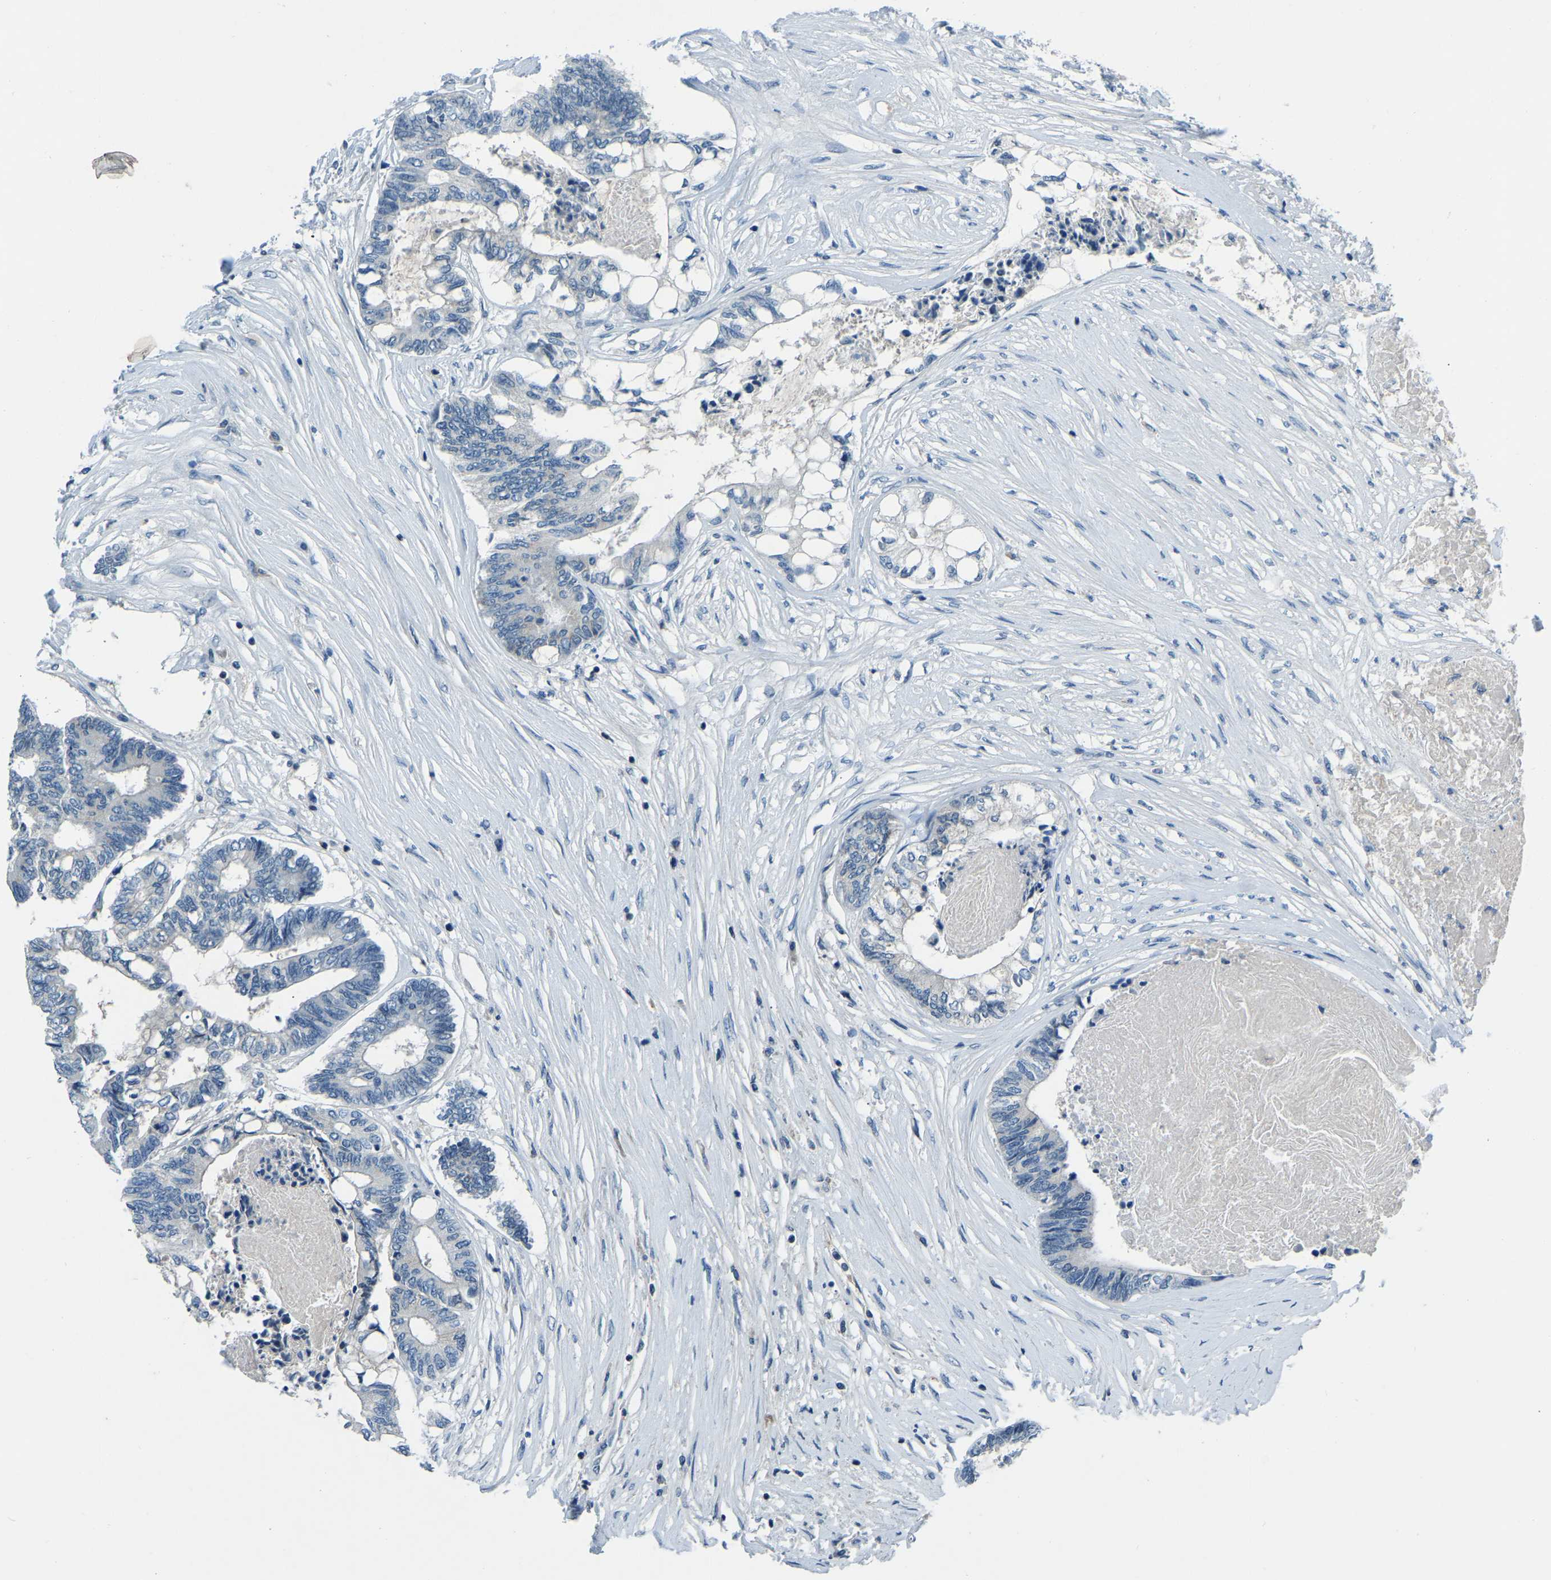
{"staining": {"intensity": "negative", "quantity": "none", "location": "none"}, "tissue": "colorectal cancer", "cell_type": "Tumor cells", "image_type": "cancer", "snomed": [{"axis": "morphology", "description": "Adenocarcinoma, NOS"}, {"axis": "topography", "description": "Rectum"}], "caption": "The image exhibits no significant staining in tumor cells of colorectal cancer (adenocarcinoma).", "gene": "XIRP1", "patient": {"sex": "male", "age": 63}}